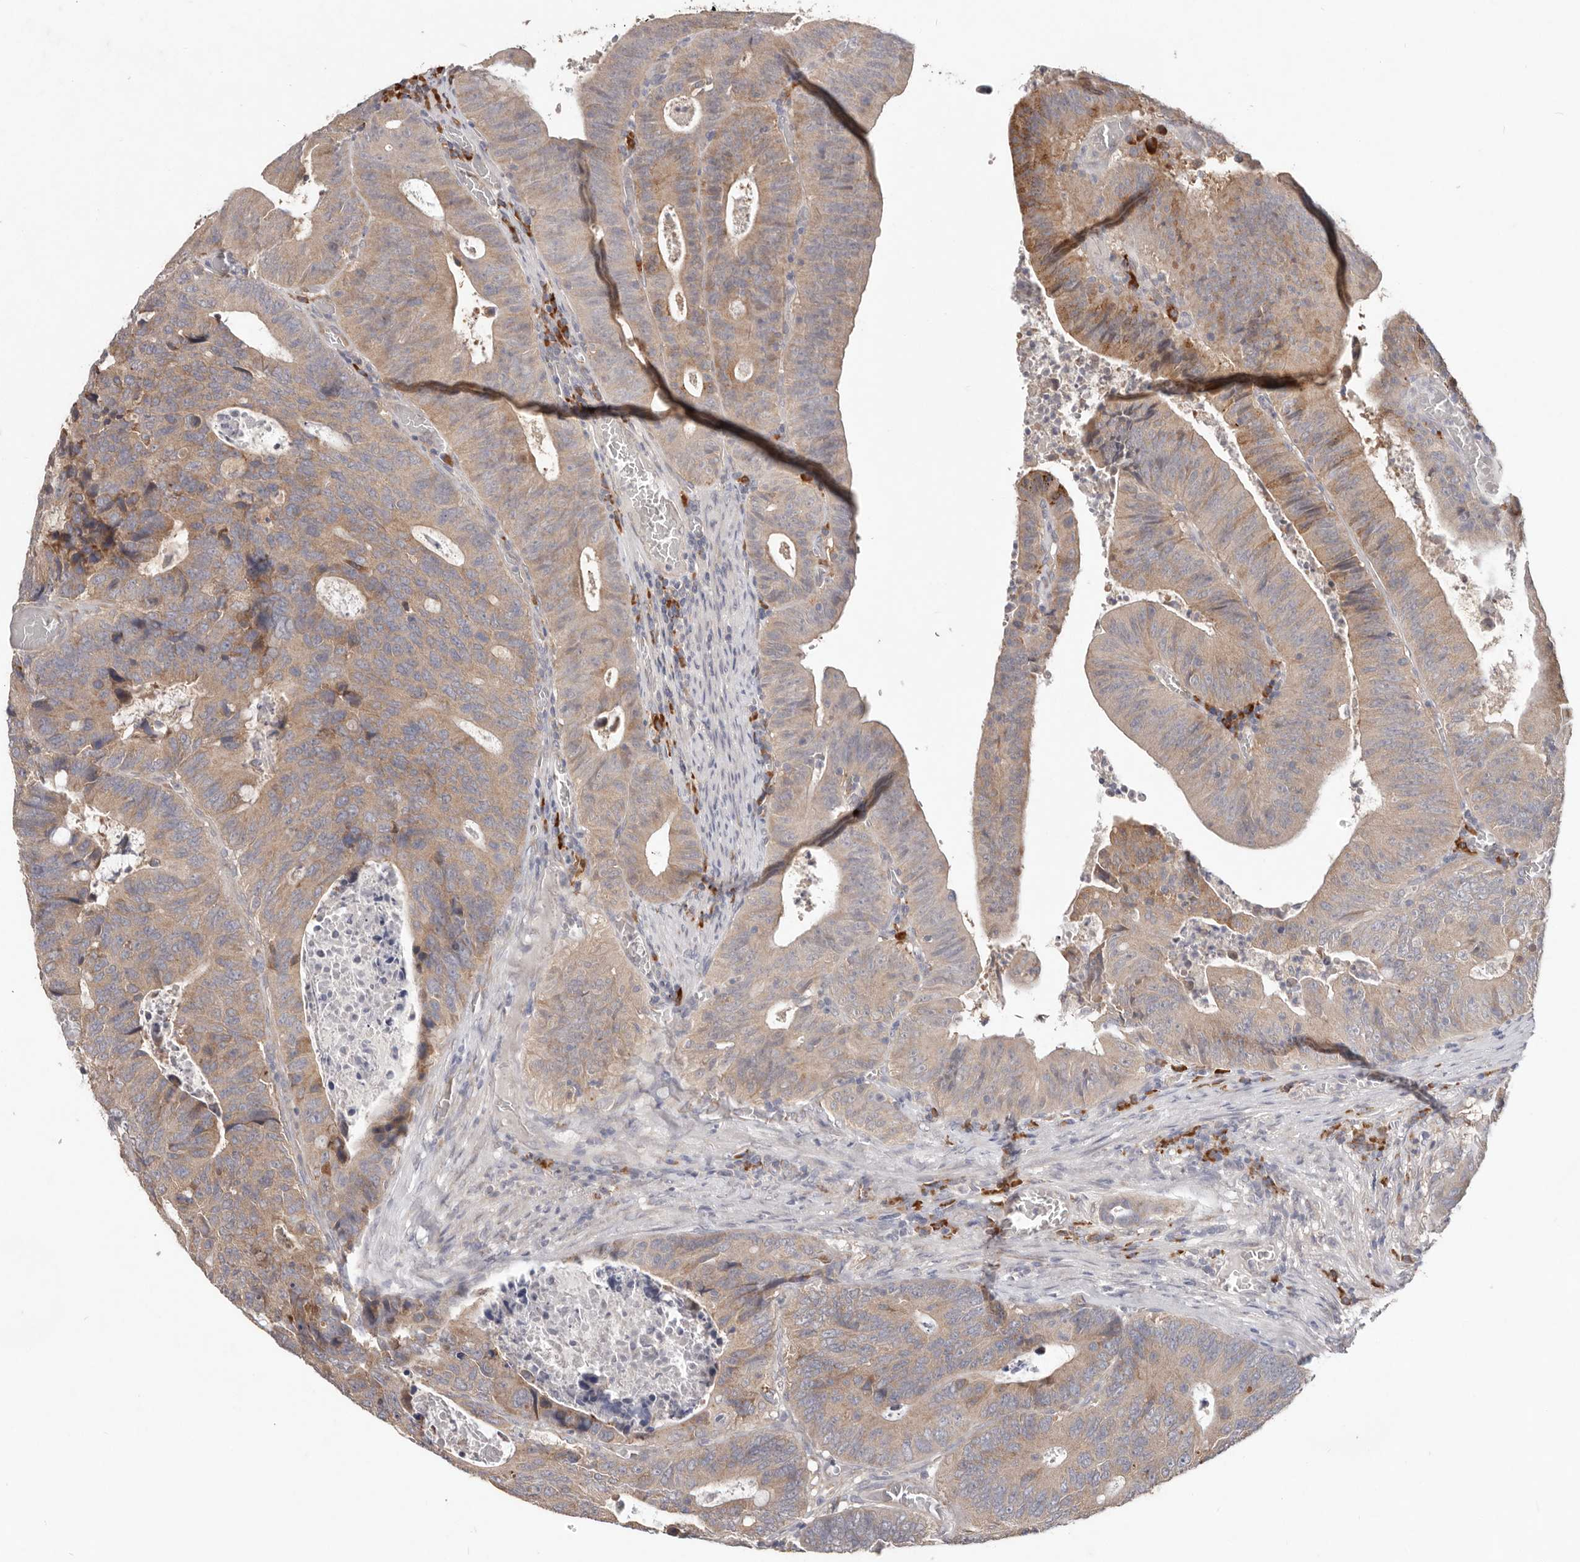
{"staining": {"intensity": "weak", "quantity": ">75%", "location": "cytoplasmic/membranous"}, "tissue": "colorectal cancer", "cell_type": "Tumor cells", "image_type": "cancer", "snomed": [{"axis": "morphology", "description": "Adenocarcinoma, NOS"}, {"axis": "topography", "description": "Colon"}], "caption": "High-magnification brightfield microscopy of colorectal cancer (adenocarcinoma) stained with DAB (3,3'-diaminobenzidine) (brown) and counterstained with hematoxylin (blue). tumor cells exhibit weak cytoplasmic/membranous staining is appreciated in approximately>75% of cells. Immunohistochemistry stains the protein of interest in brown and the nuclei are stained blue.", "gene": "WDR77", "patient": {"sex": "male", "age": 87}}